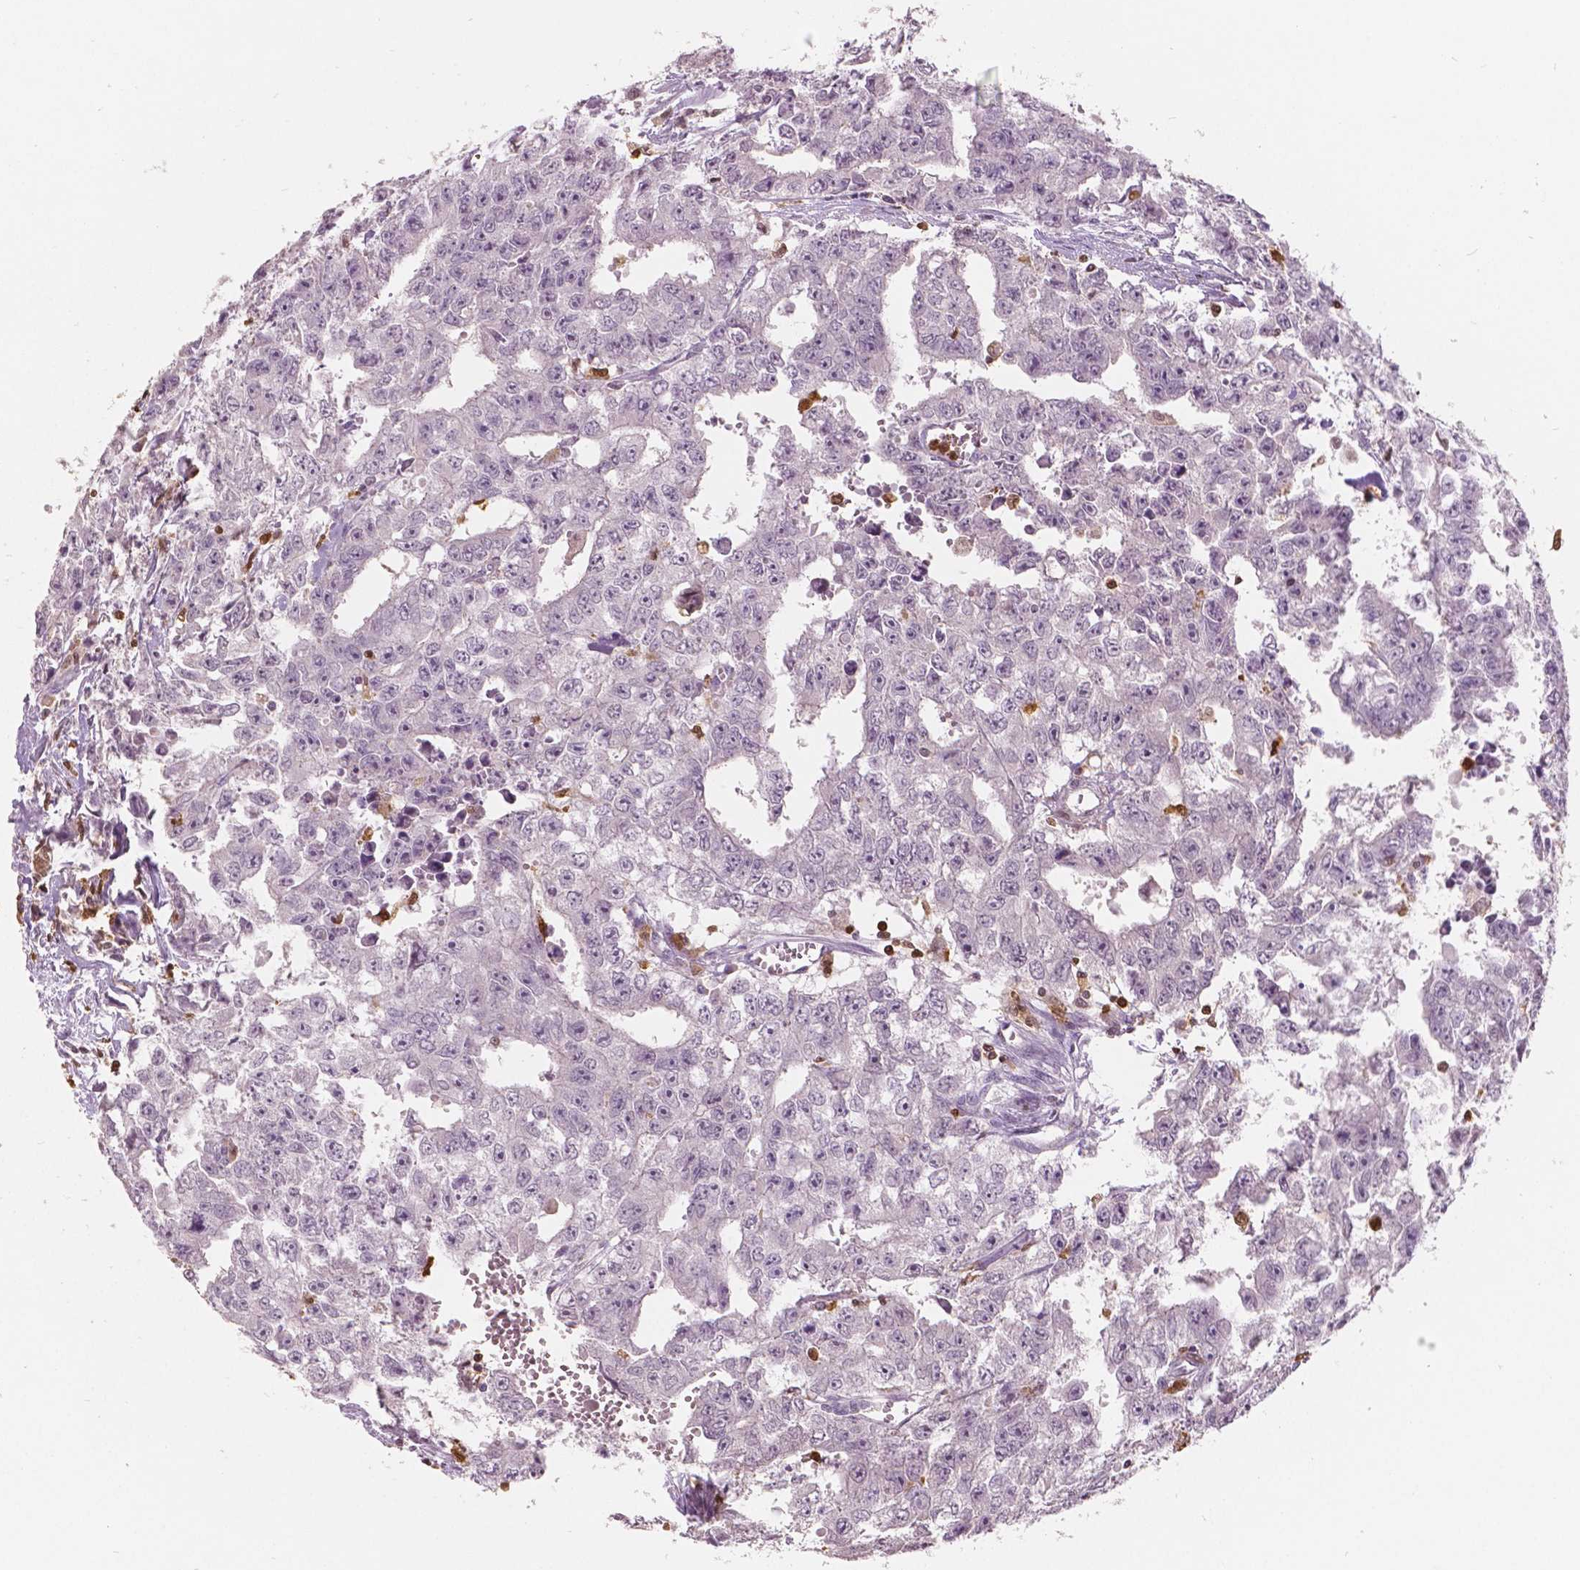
{"staining": {"intensity": "negative", "quantity": "none", "location": "none"}, "tissue": "testis cancer", "cell_type": "Tumor cells", "image_type": "cancer", "snomed": [{"axis": "morphology", "description": "Carcinoma, Embryonal, NOS"}, {"axis": "morphology", "description": "Teratoma, malignant, NOS"}, {"axis": "topography", "description": "Testis"}], "caption": "Testis cancer (teratoma (malignant)) was stained to show a protein in brown. There is no significant expression in tumor cells.", "gene": "S100A4", "patient": {"sex": "male", "age": 24}}